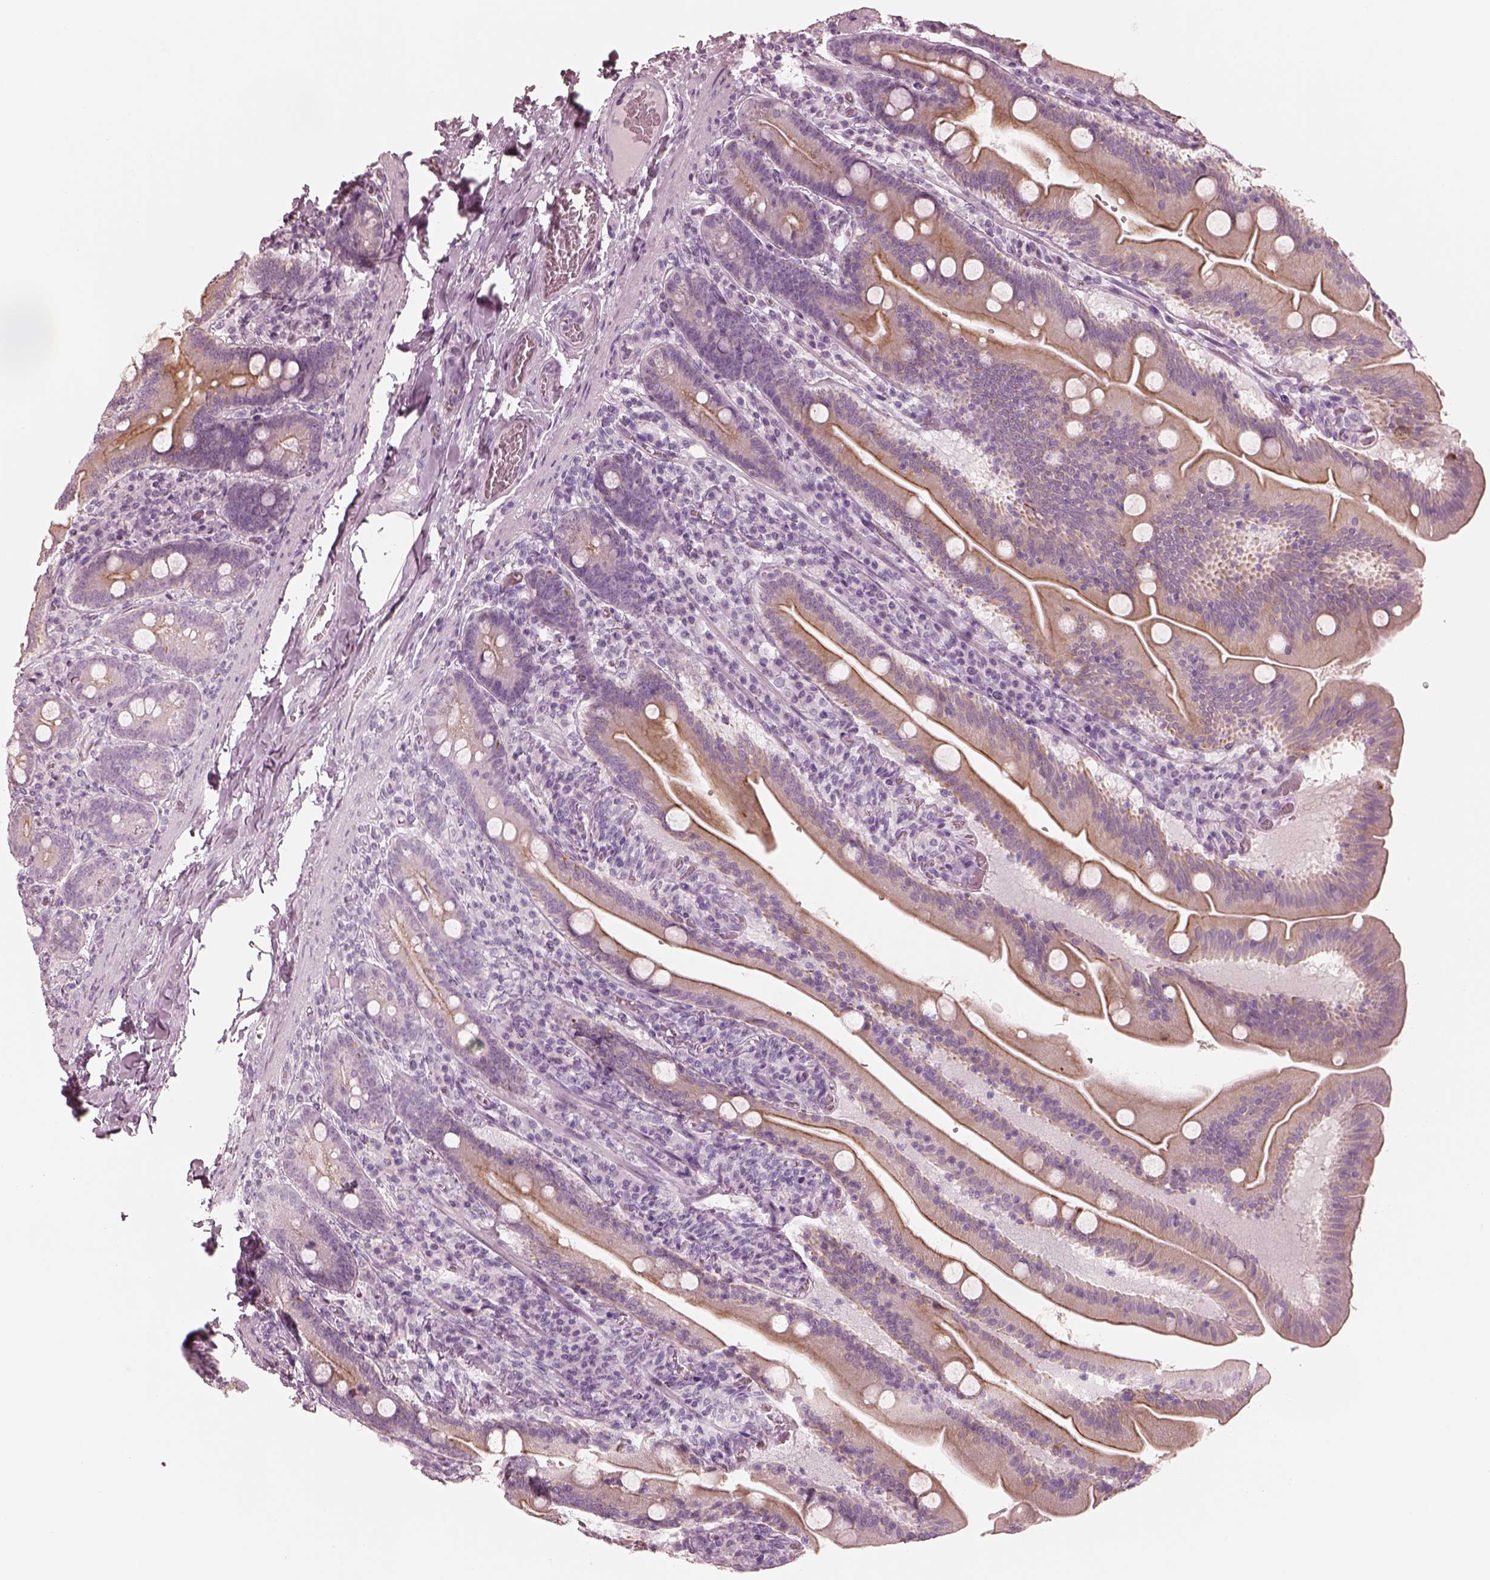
{"staining": {"intensity": "moderate", "quantity": "25%-75%", "location": "cytoplasmic/membranous"}, "tissue": "small intestine", "cell_type": "Glandular cells", "image_type": "normal", "snomed": [{"axis": "morphology", "description": "Normal tissue, NOS"}, {"axis": "topography", "description": "Small intestine"}], "caption": "The micrograph reveals immunohistochemical staining of normal small intestine. There is moderate cytoplasmic/membranous positivity is present in about 25%-75% of glandular cells.", "gene": "PON3", "patient": {"sex": "male", "age": 37}}